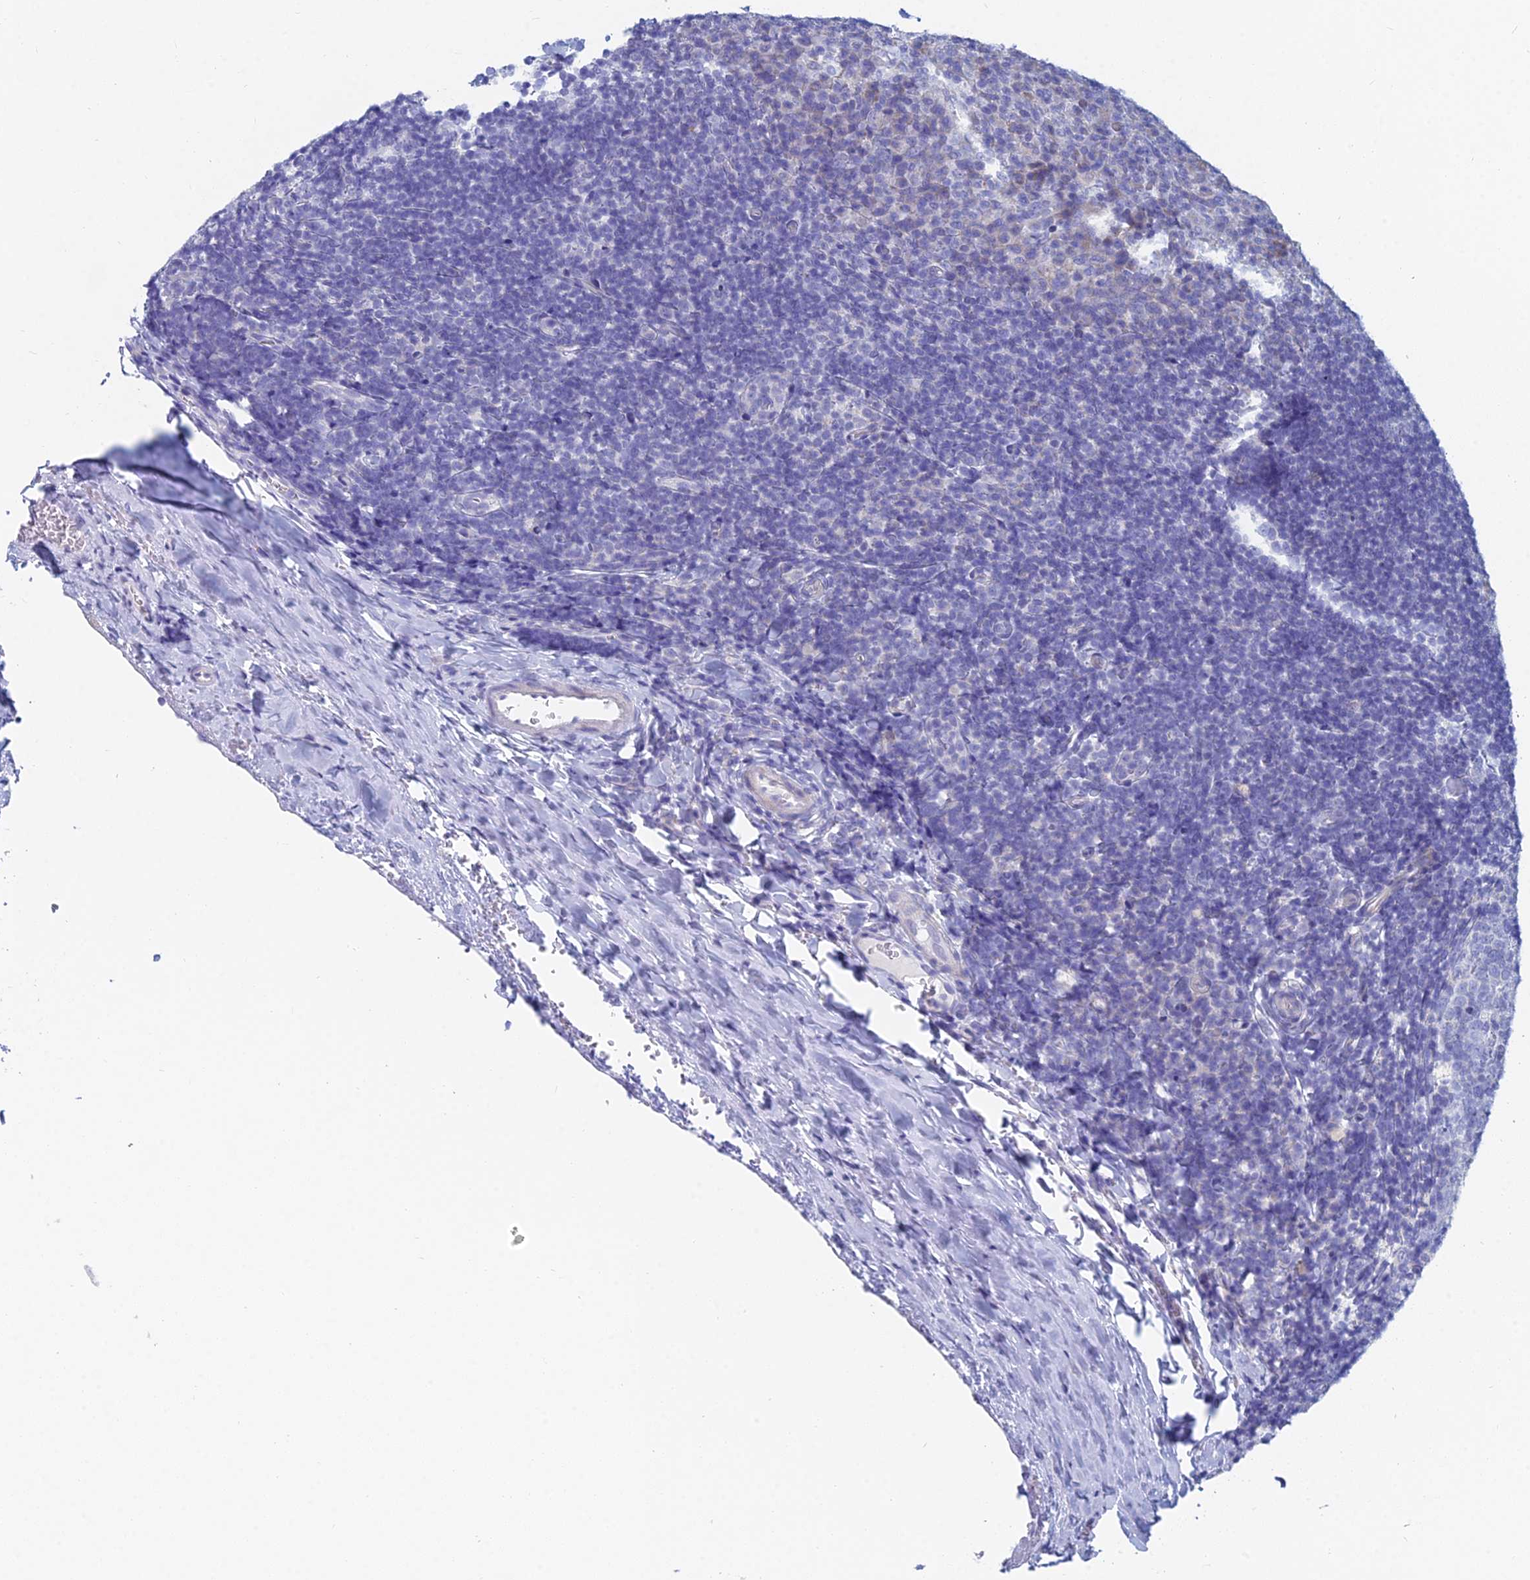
{"staining": {"intensity": "negative", "quantity": "none", "location": "none"}, "tissue": "tonsil", "cell_type": "Germinal center cells", "image_type": "normal", "snomed": [{"axis": "morphology", "description": "Normal tissue, NOS"}, {"axis": "topography", "description": "Tonsil"}], "caption": "Tonsil stained for a protein using immunohistochemistry (IHC) reveals no expression germinal center cells.", "gene": "ACSM1", "patient": {"sex": "male", "age": 17}}